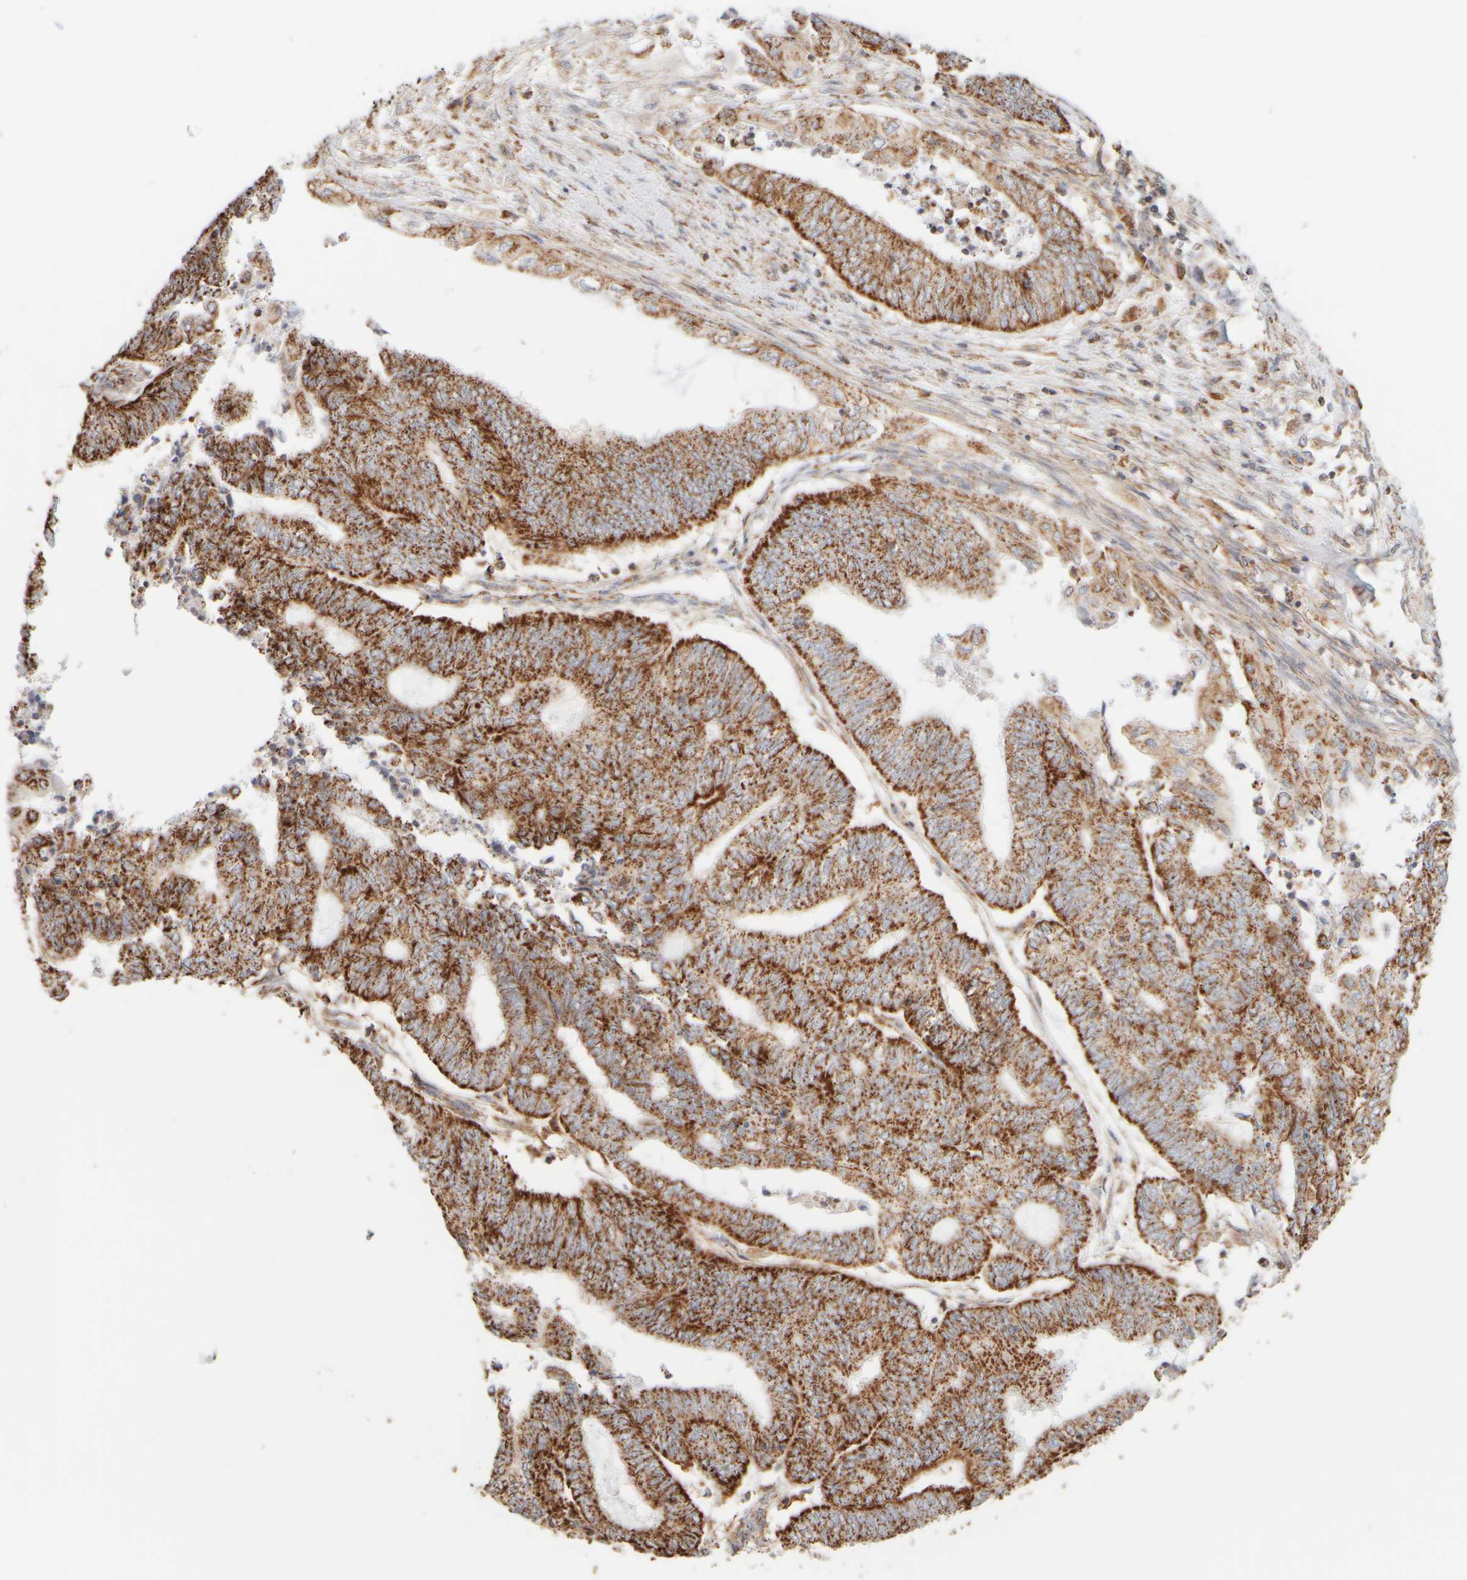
{"staining": {"intensity": "strong", "quantity": ">75%", "location": "cytoplasmic/membranous"}, "tissue": "endometrial cancer", "cell_type": "Tumor cells", "image_type": "cancer", "snomed": [{"axis": "morphology", "description": "Adenocarcinoma, NOS"}, {"axis": "topography", "description": "Uterus"}, {"axis": "topography", "description": "Endometrium"}], "caption": "Immunohistochemistry of endometrial cancer displays high levels of strong cytoplasmic/membranous staining in approximately >75% of tumor cells.", "gene": "APBB2", "patient": {"sex": "female", "age": 70}}